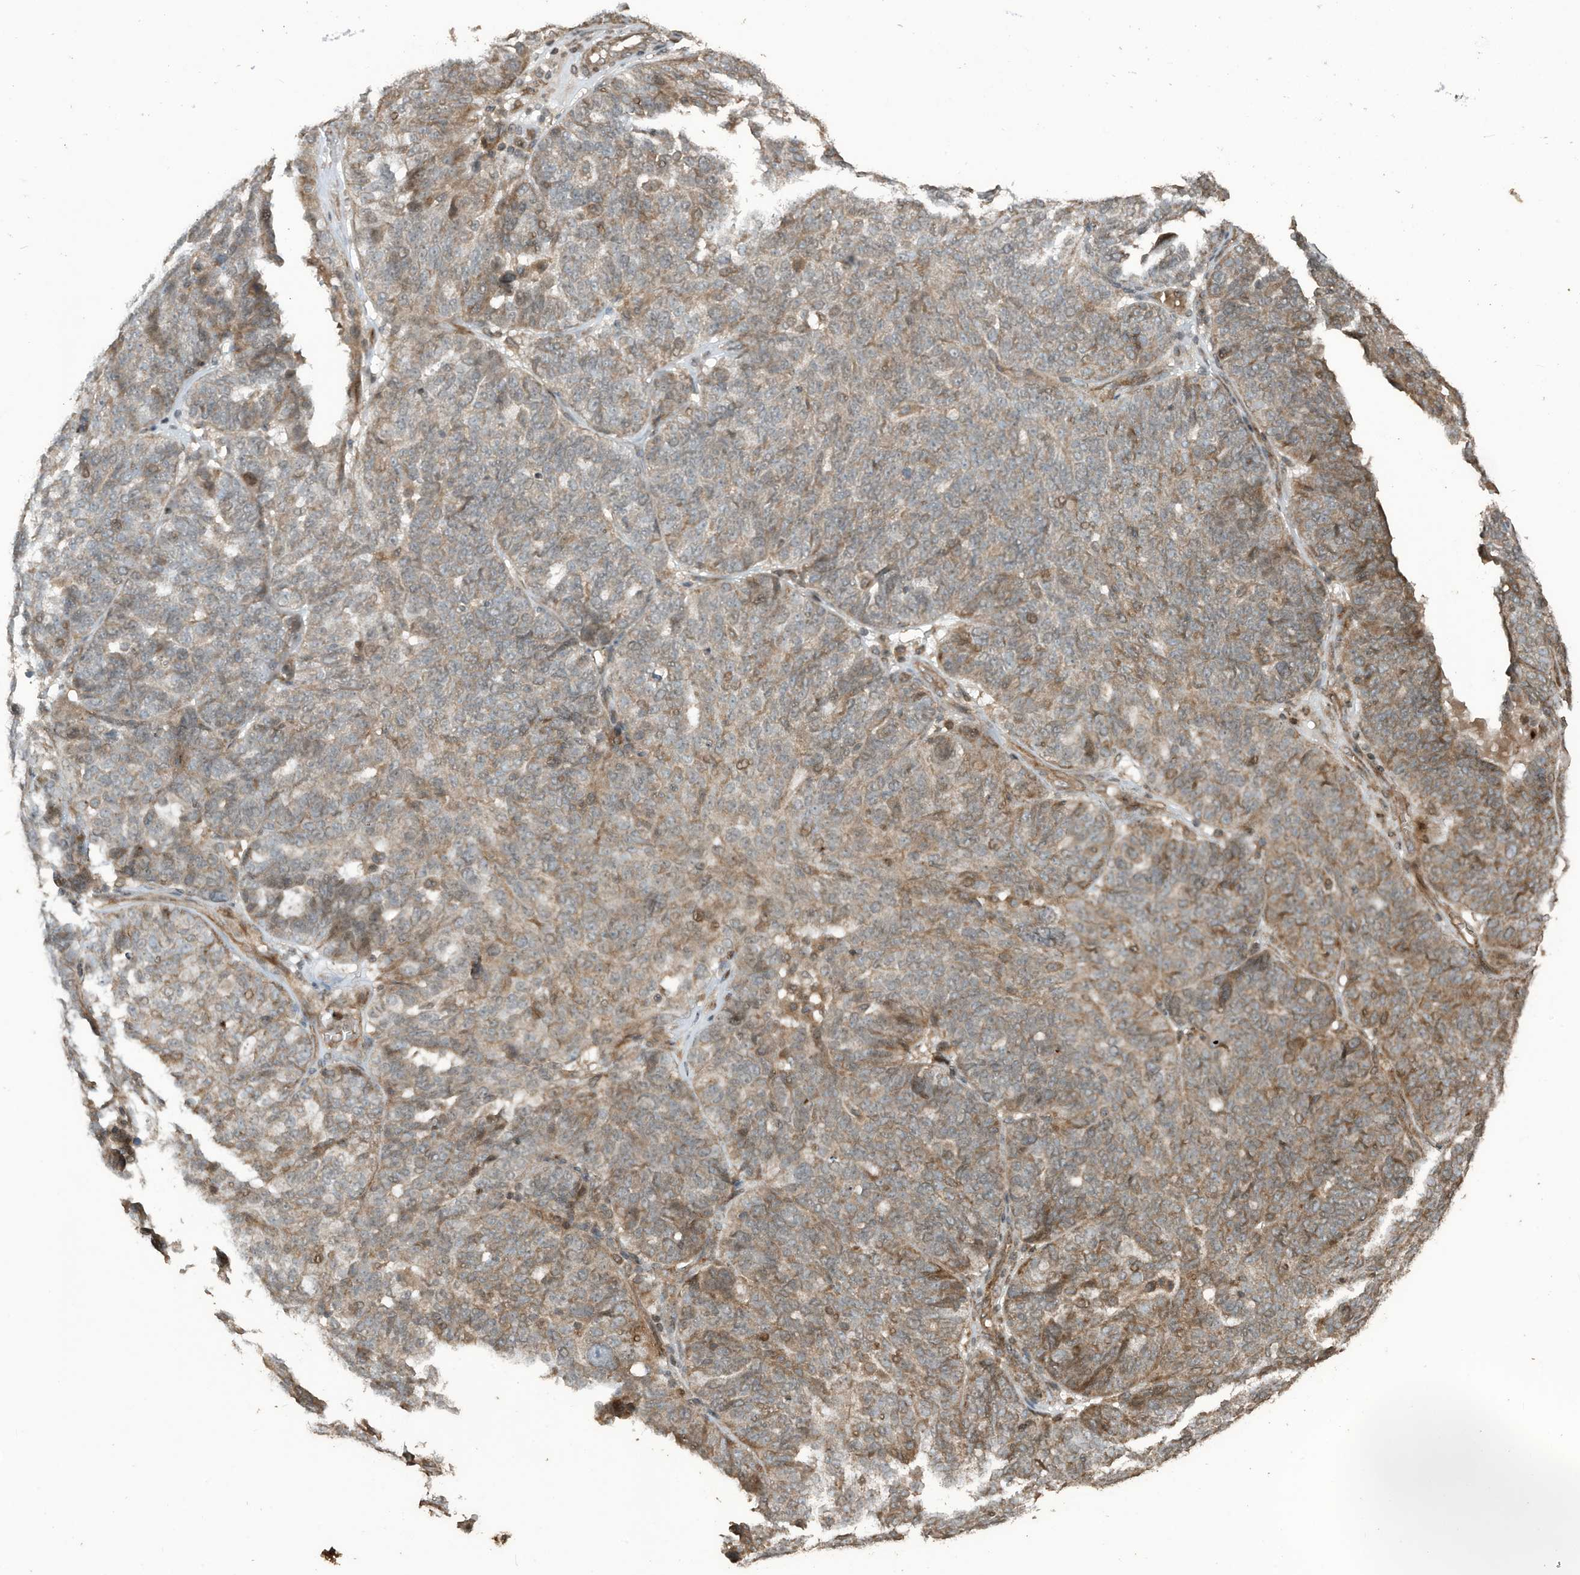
{"staining": {"intensity": "moderate", "quantity": "25%-75%", "location": "cytoplasmic/membranous"}, "tissue": "ovarian cancer", "cell_type": "Tumor cells", "image_type": "cancer", "snomed": [{"axis": "morphology", "description": "Cystadenocarcinoma, serous, NOS"}, {"axis": "topography", "description": "Ovary"}], "caption": "This is a micrograph of immunohistochemistry staining of serous cystadenocarcinoma (ovarian), which shows moderate positivity in the cytoplasmic/membranous of tumor cells.", "gene": "ZNF653", "patient": {"sex": "female", "age": 59}}